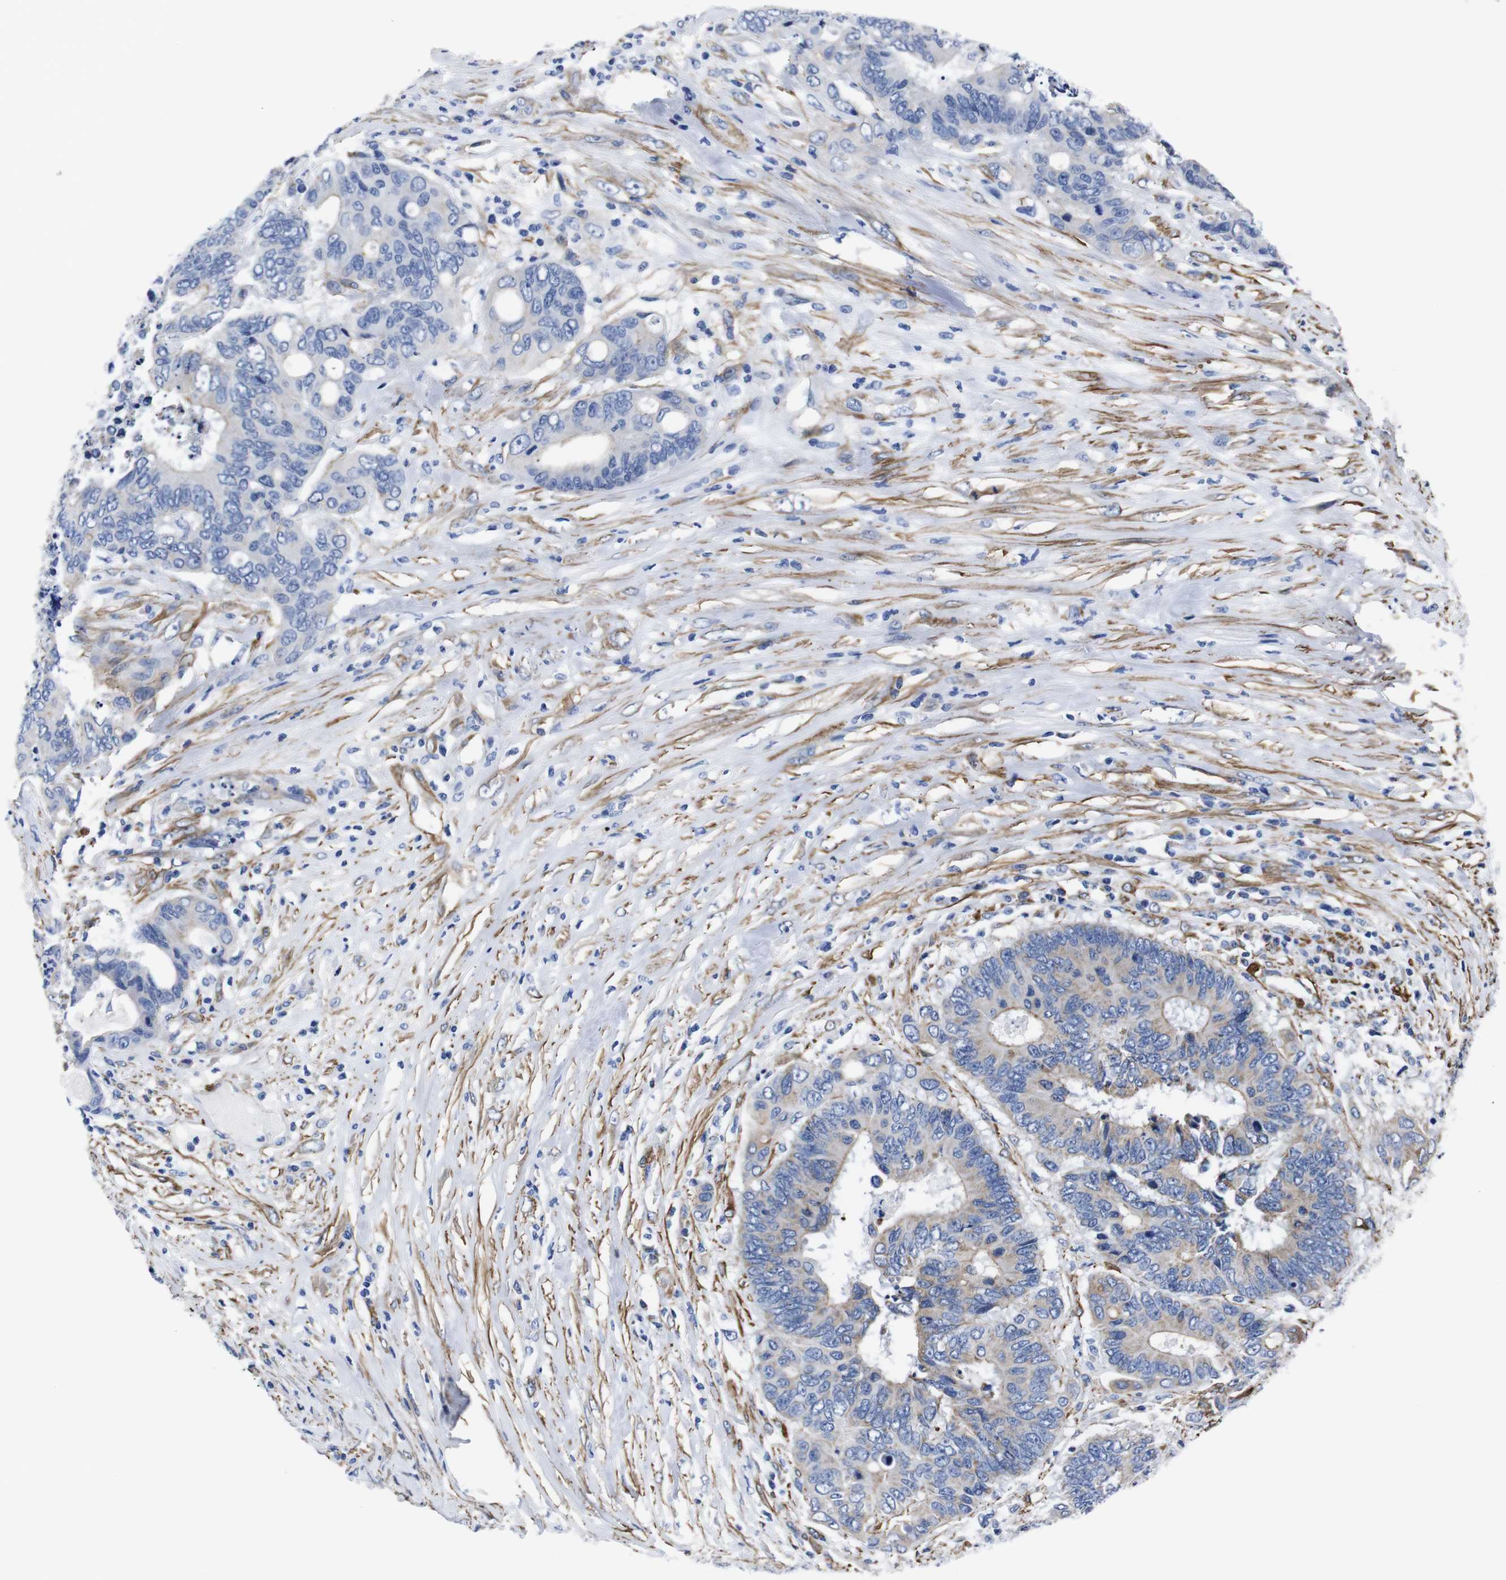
{"staining": {"intensity": "weak", "quantity": "<25%", "location": "cytoplasmic/membranous"}, "tissue": "colorectal cancer", "cell_type": "Tumor cells", "image_type": "cancer", "snomed": [{"axis": "morphology", "description": "Adenocarcinoma, NOS"}, {"axis": "topography", "description": "Rectum"}], "caption": "Micrograph shows no significant protein positivity in tumor cells of adenocarcinoma (colorectal).", "gene": "WNT10A", "patient": {"sex": "male", "age": 55}}